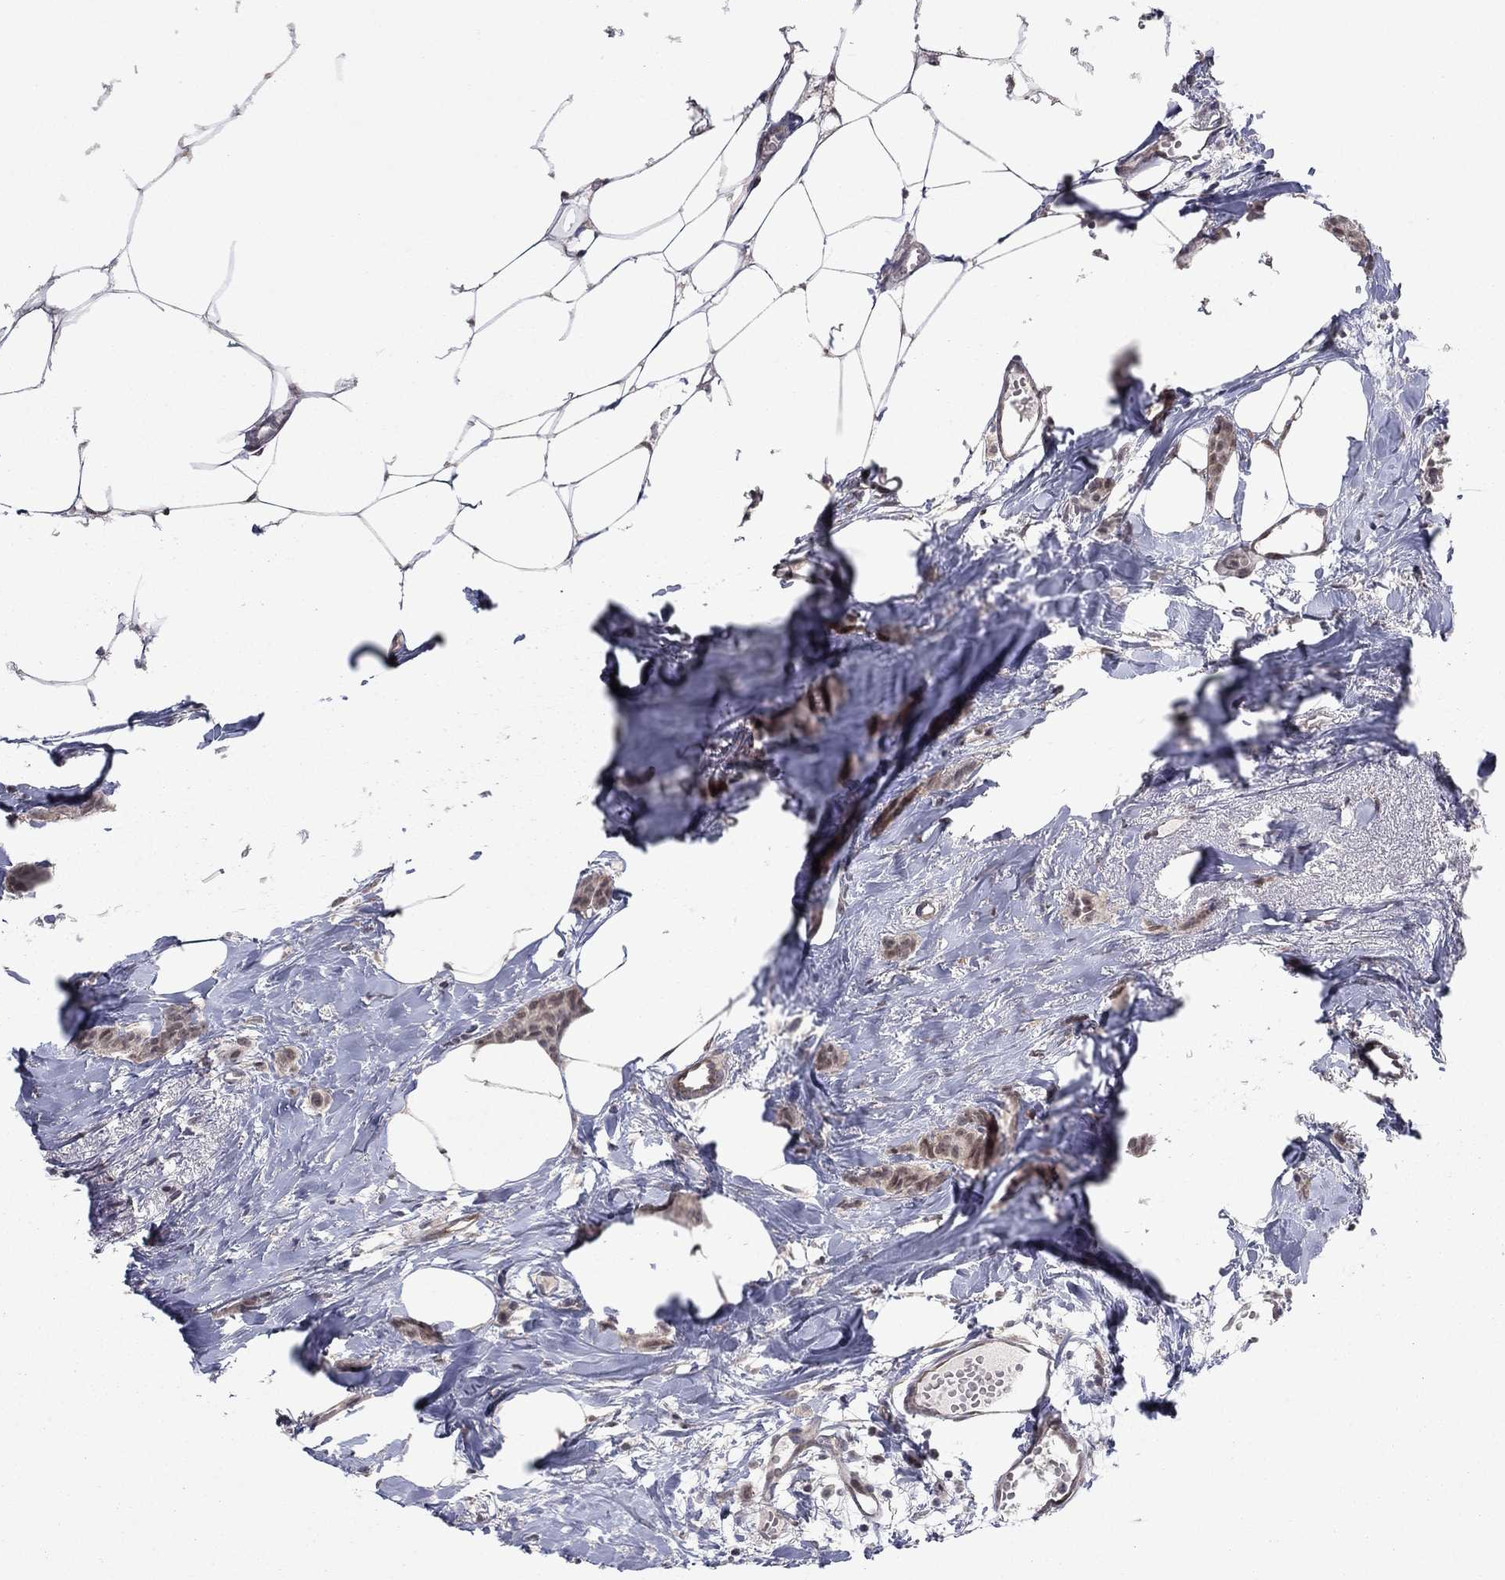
{"staining": {"intensity": "weak", "quantity": "<25%", "location": "cytoplasmic/membranous,nuclear"}, "tissue": "breast cancer", "cell_type": "Tumor cells", "image_type": "cancer", "snomed": [{"axis": "morphology", "description": "Duct carcinoma"}, {"axis": "topography", "description": "Breast"}], "caption": "Breast invasive ductal carcinoma was stained to show a protein in brown. There is no significant positivity in tumor cells.", "gene": "PSMC1", "patient": {"sex": "female", "age": 85}}